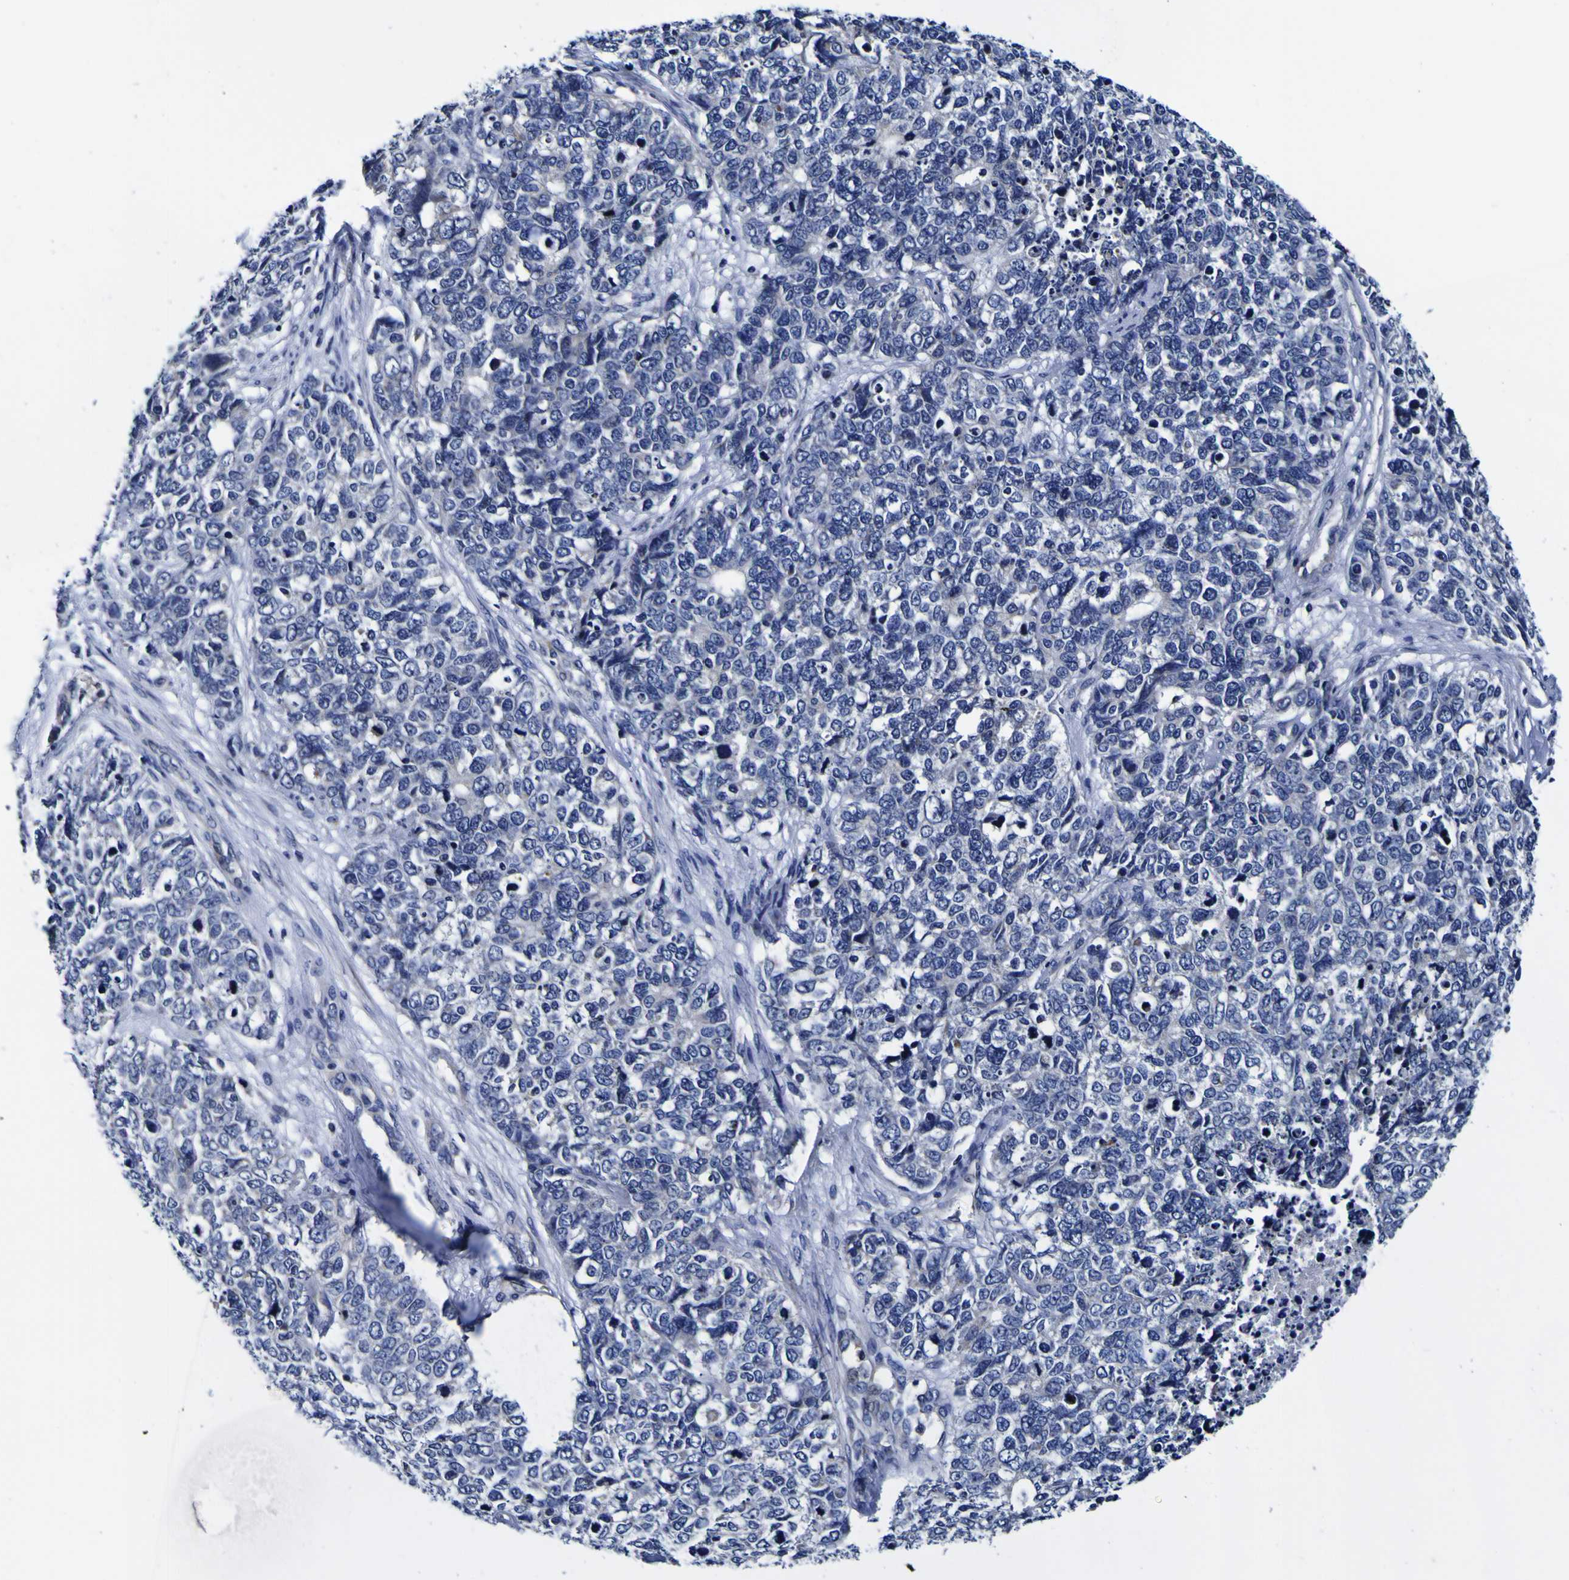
{"staining": {"intensity": "negative", "quantity": "none", "location": "none"}, "tissue": "cervical cancer", "cell_type": "Tumor cells", "image_type": "cancer", "snomed": [{"axis": "morphology", "description": "Squamous cell carcinoma, NOS"}, {"axis": "topography", "description": "Cervix"}], "caption": "Tumor cells show no significant staining in squamous cell carcinoma (cervical). Nuclei are stained in blue.", "gene": "PDLIM4", "patient": {"sex": "female", "age": 63}}